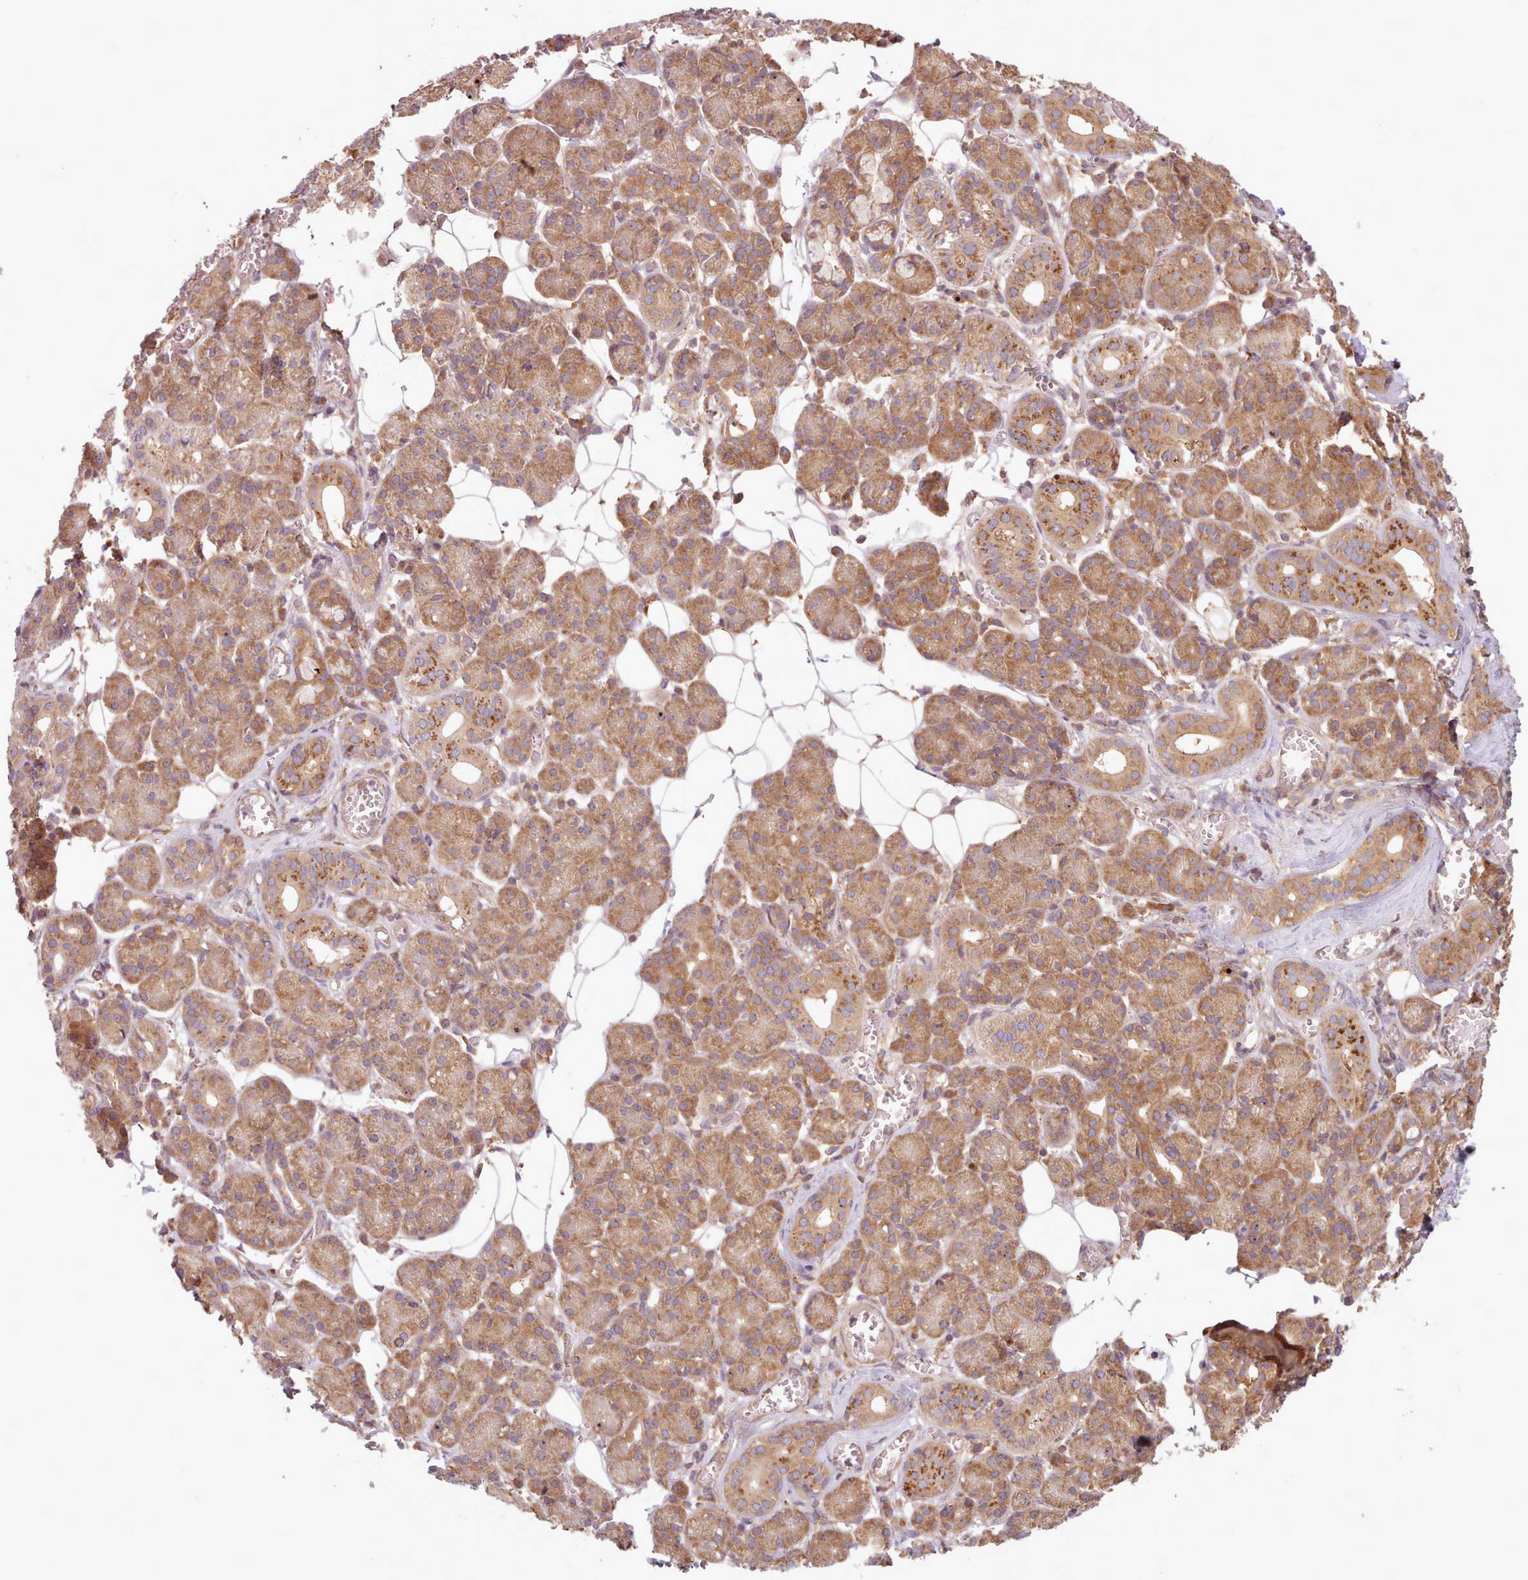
{"staining": {"intensity": "moderate", "quantity": ">75%", "location": "cytoplasmic/membranous"}, "tissue": "salivary gland", "cell_type": "Glandular cells", "image_type": "normal", "snomed": [{"axis": "morphology", "description": "Normal tissue, NOS"}, {"axis": "topography", "description": "Salivary gland"}], "caption": "The image displays a brown stain indicating the presence of a protein in the cytoplasmic/membranous of glandular cells in salivary gland. The staining was performed using DAB (3,3'-diaminobenzidine) to visualize the protein expression in brown, while the nuclei were stained in blue with hematoxylin (Magnification: 20x).", "gene": "WASHC2A", "patient": {"sex": "male", "age": 63}}